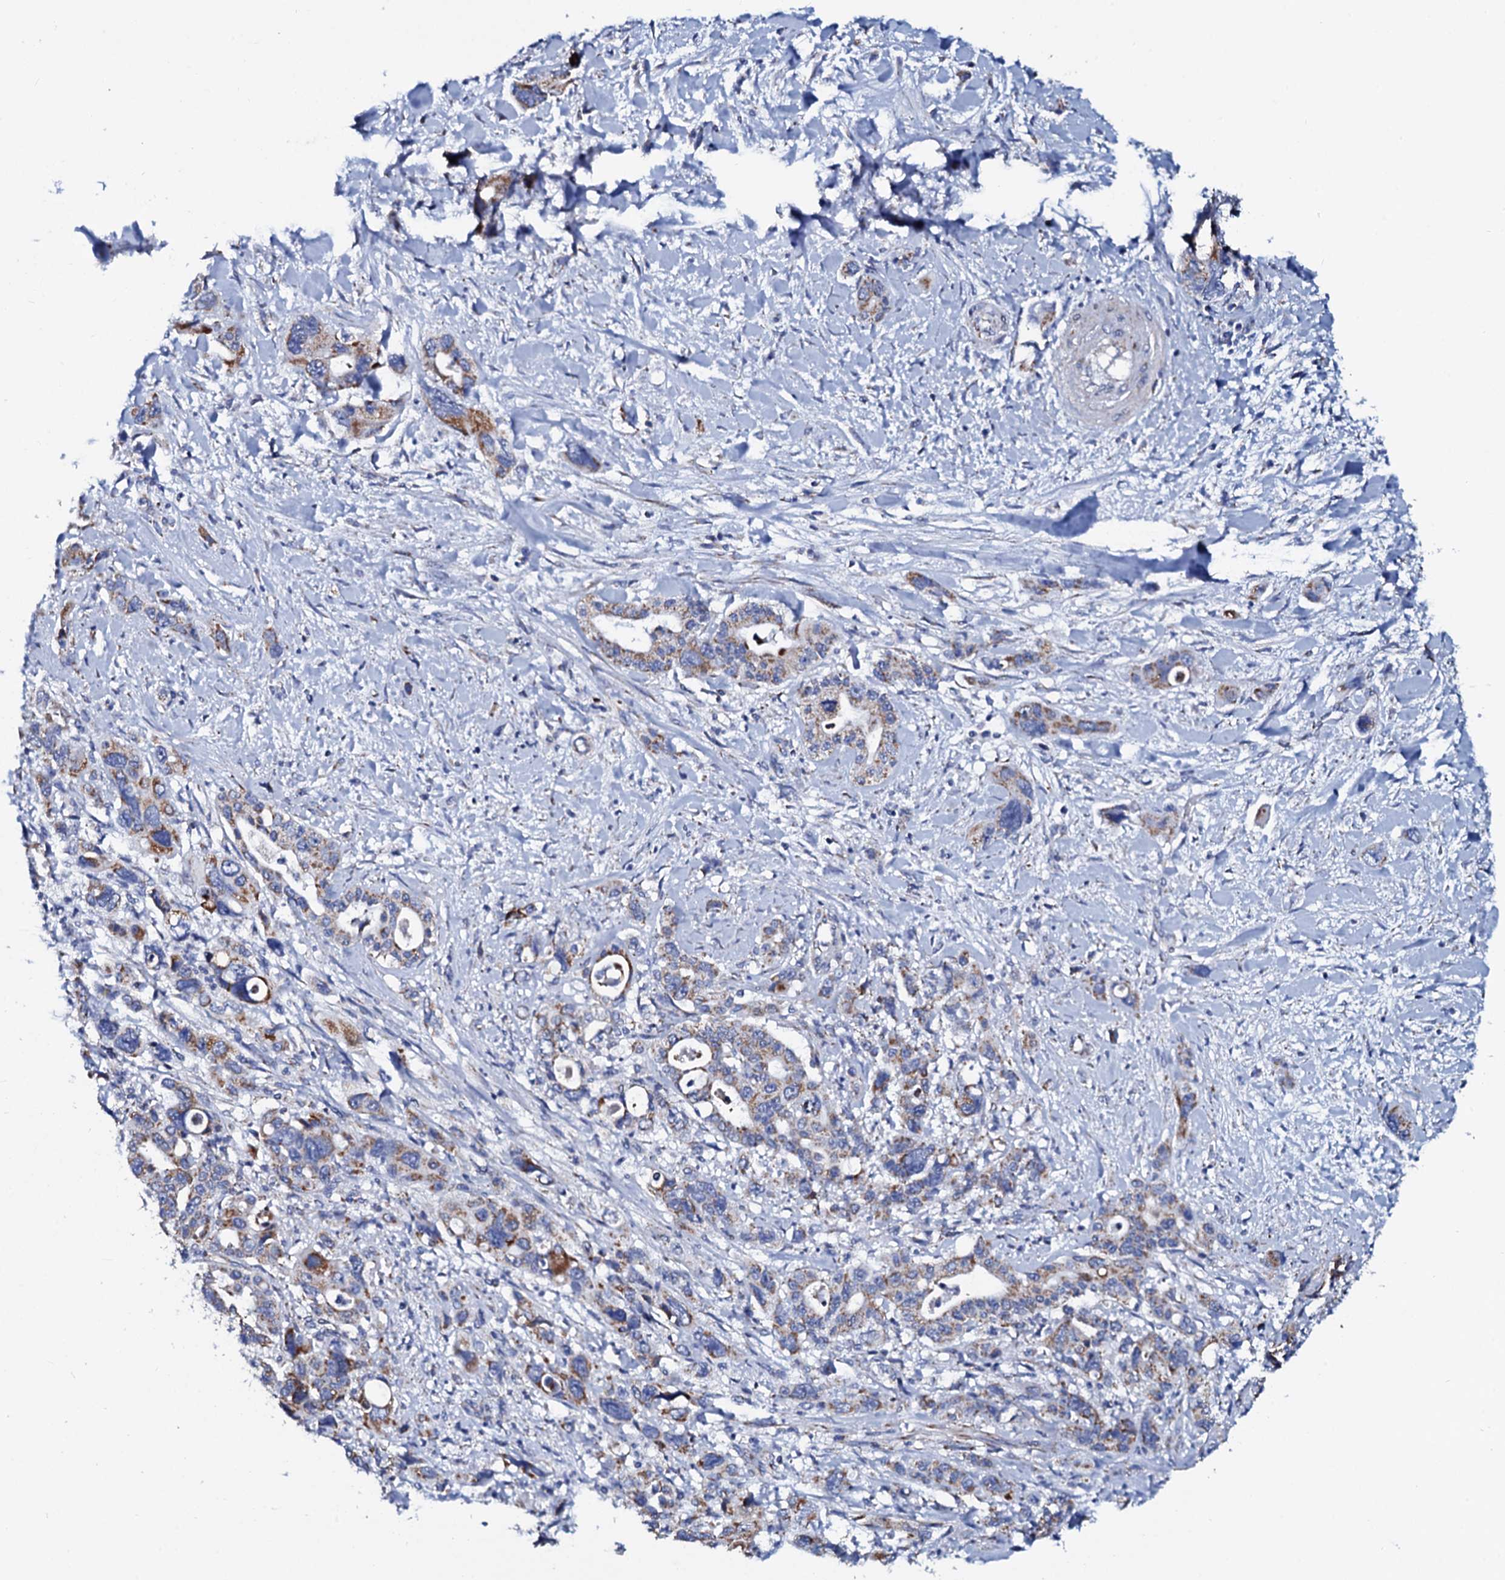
{"staining": {"intensity": "moderate", "quantity": ">75%", "location": "cytoplasmic/membranous"}, "tissue": "pancreatic cancer", "cell_type": "Tumor cells", "image_type": "cancer", "snomed": [{"axis": "morphology", "description": "Adenocarcinoma, NOS"}, {"axis": "topography", "description": "Pancreas"}], "caption": "Adenocarcinoma (pancreatic) stained for a protein reveals moderate cytoplasmic/membranous positivity in tumor cells.", "gene": "SLC37A4", "patient": {"sex": "male", "age": 46}}